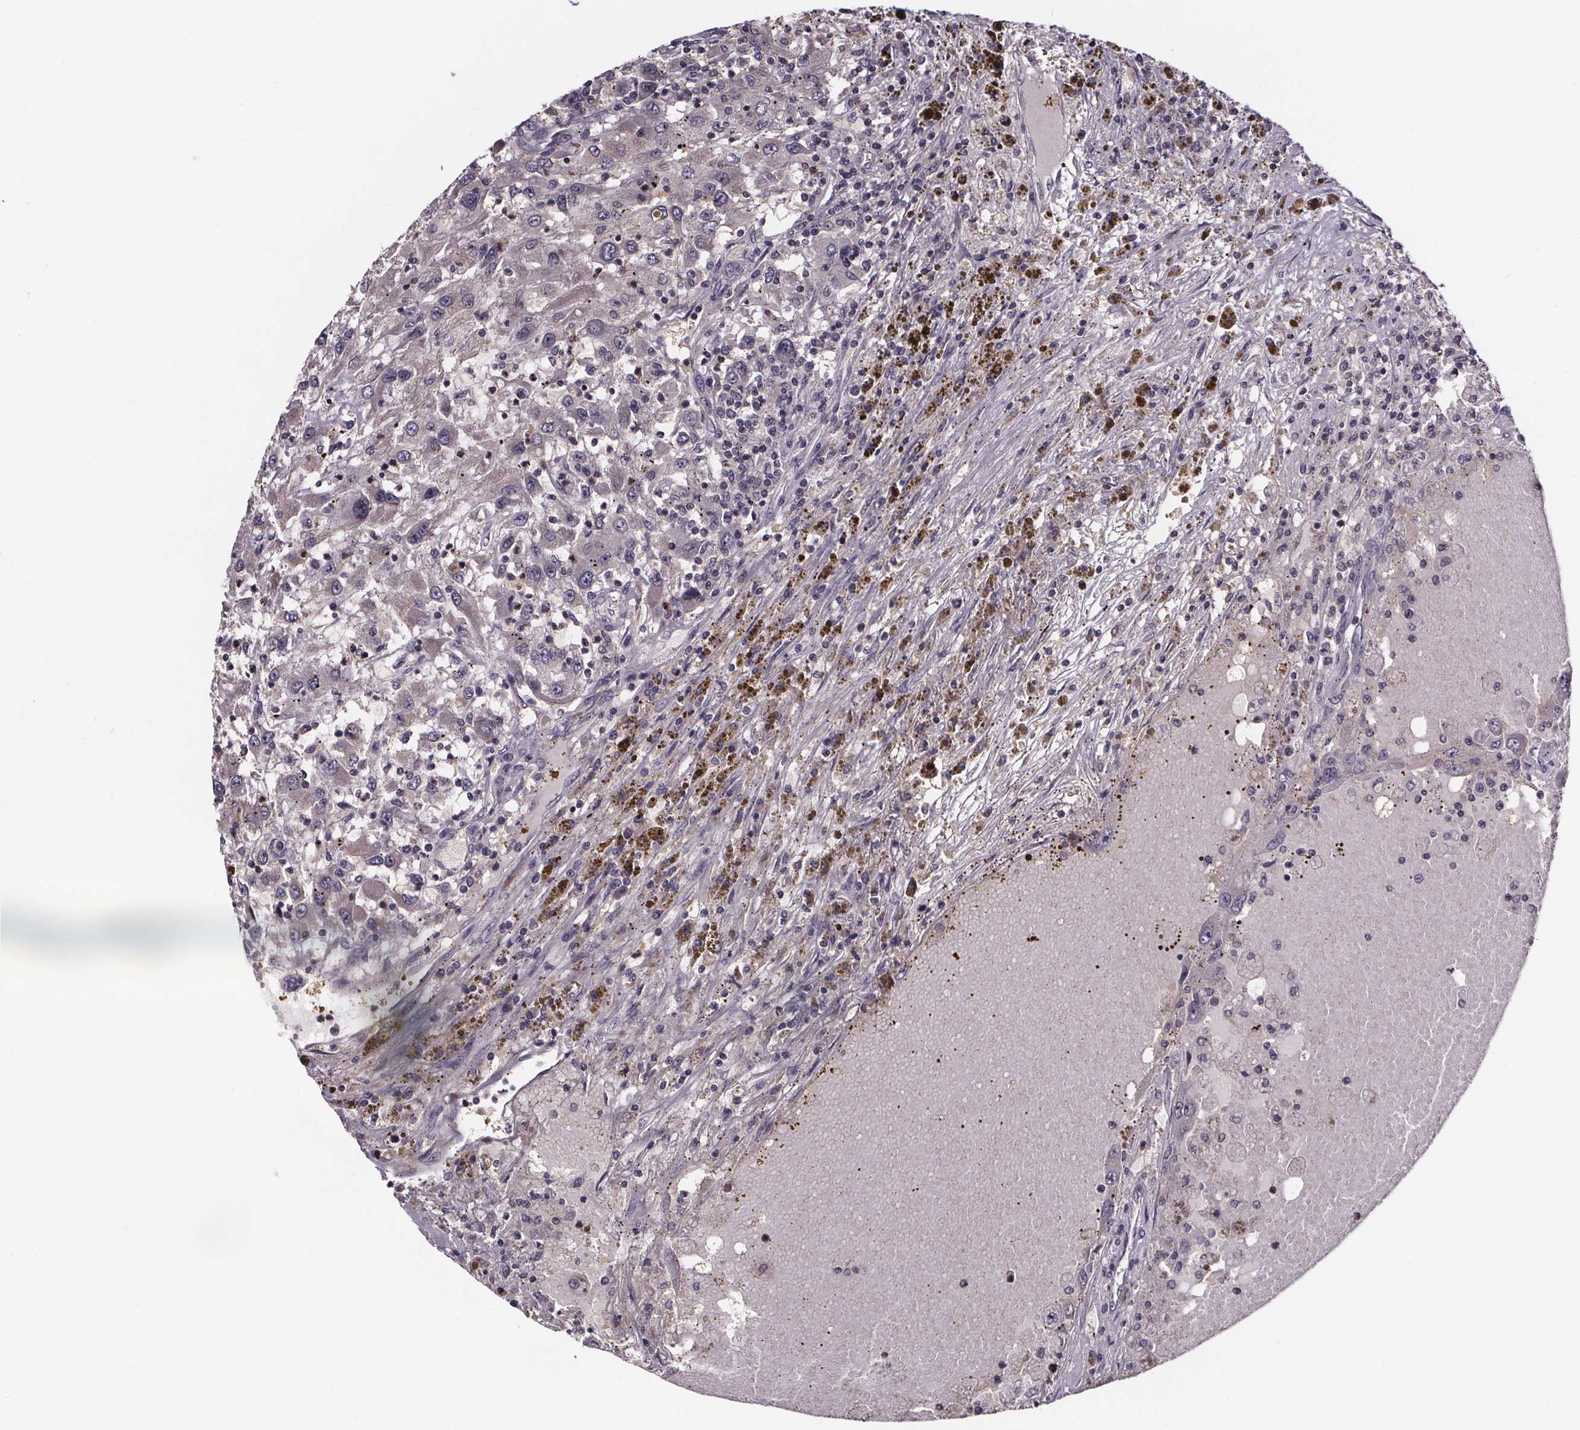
{"staining": {"intensity": "weak", "quantity": "25%-75%", "location": "cytoplasmic/membranous"}, "tissue": "renal cancer", "cell_type": "Tumor cells", "image_type": "cancer", "snomed": [{"axis": "morphology", "description": "Adenocarcinoma, NOS"}, {"axis": "topography", "description": "Kidney"}], "caption": "Immunohistochemical staining of renal adenocarcinoma exhibits low levels of weak cytoplasmic/membranous protein expression in about 25%-75% of tumor cells.", "gene": "SMIM1", "patient": {"sex": "female", "age": 67}}